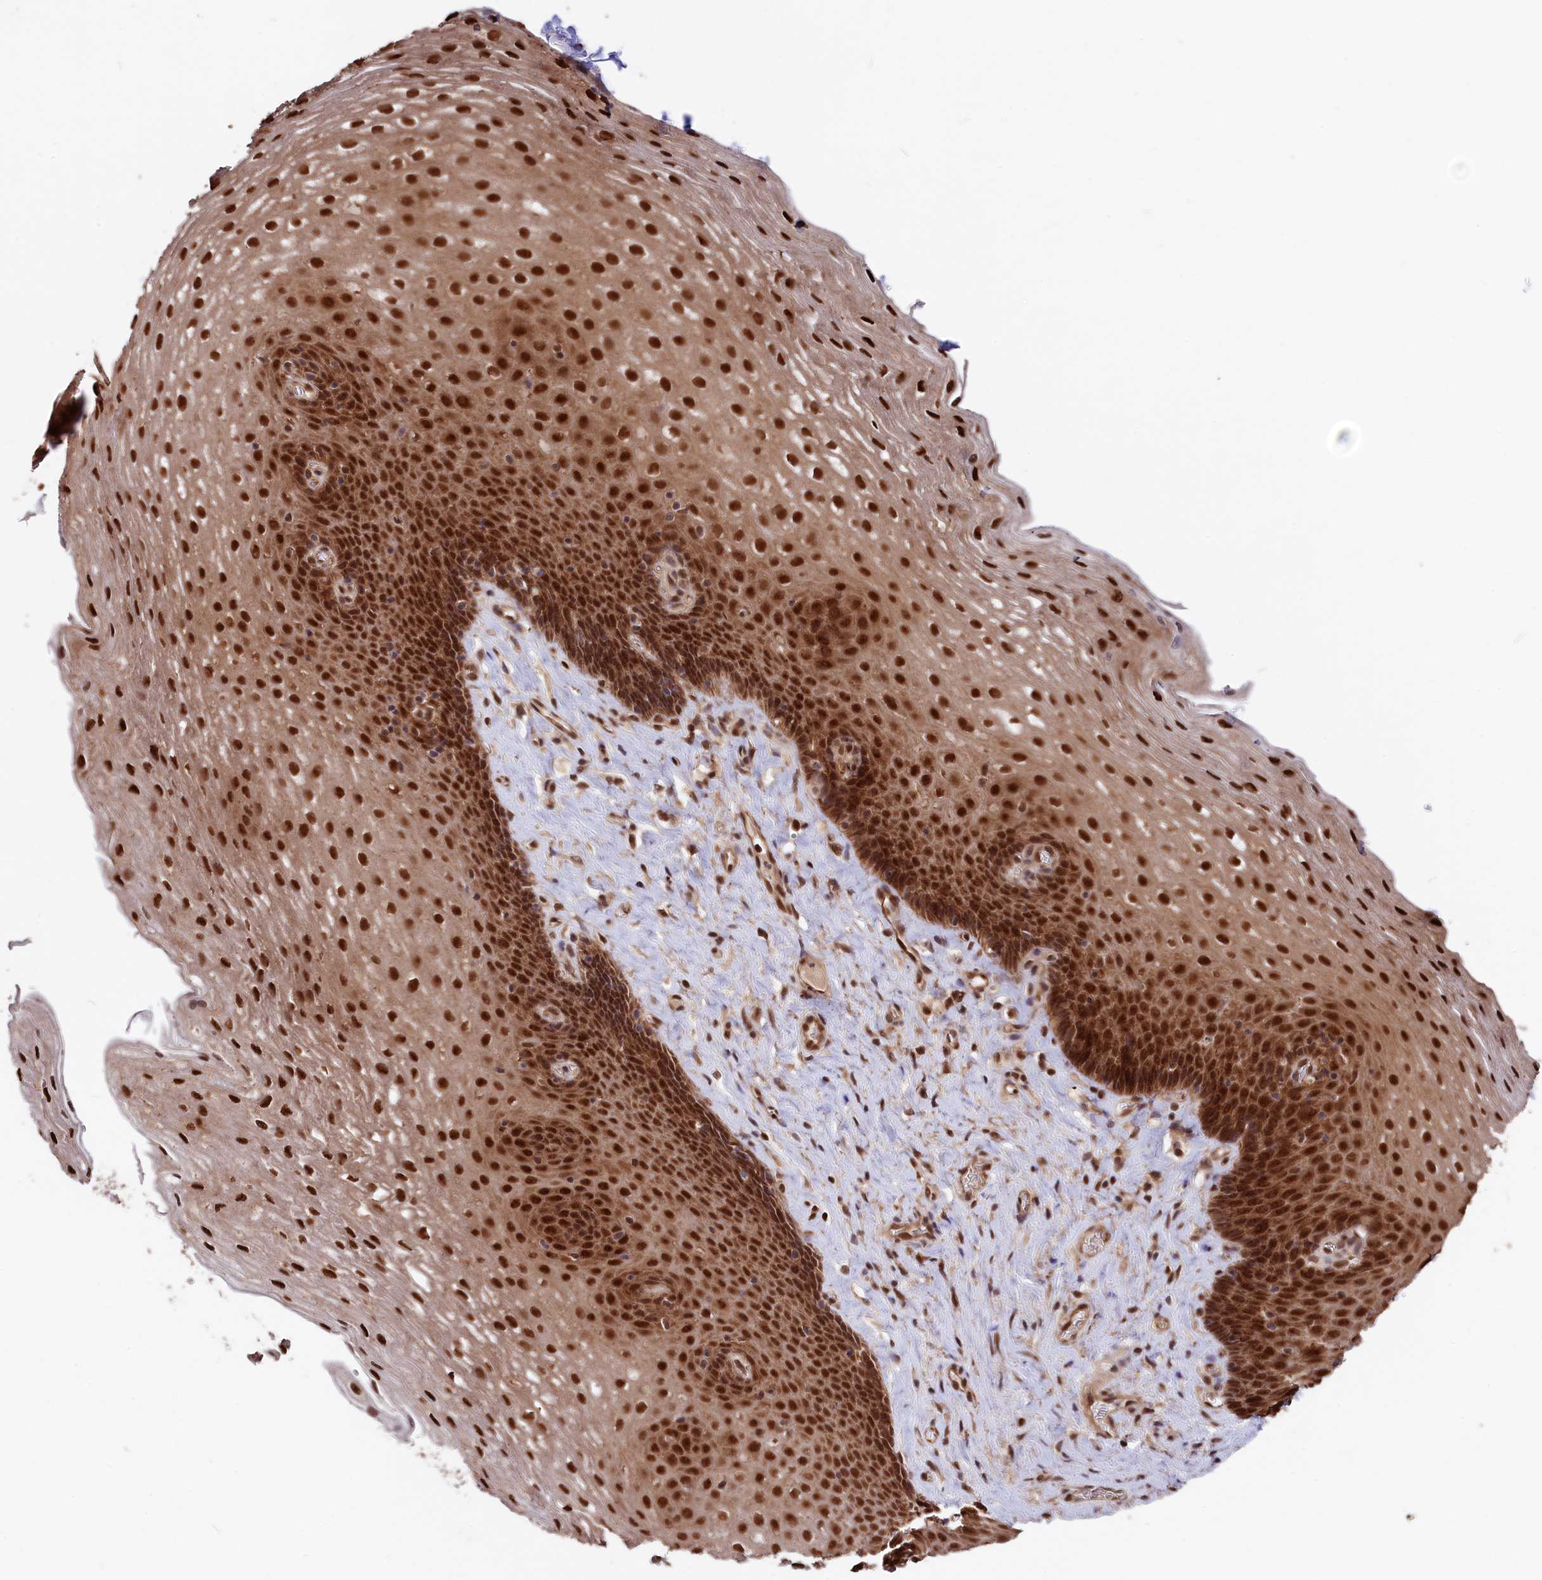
{"staining": {"intensity": "strong", "quantity": ">75%", "location": "nuclear"}, "tissue": "esophagus", "cell_type": "Squamous epithelial cells", "image_type": "normal", "snomed": [{"axis": "morphology", "description": "Normal tissue, NOS"}, {"axis": "topography", "description": "Esophagus"}], "caption": "Protein expression analysis of unremarkable esophagus shows strong nuclear positivity in about >75% of squamous epithelial cells. The protein is shown in brown color, while the nuclei are stained blue.", "gene": "ADRM1", "patient": {"sex": "female", "age": 66}}